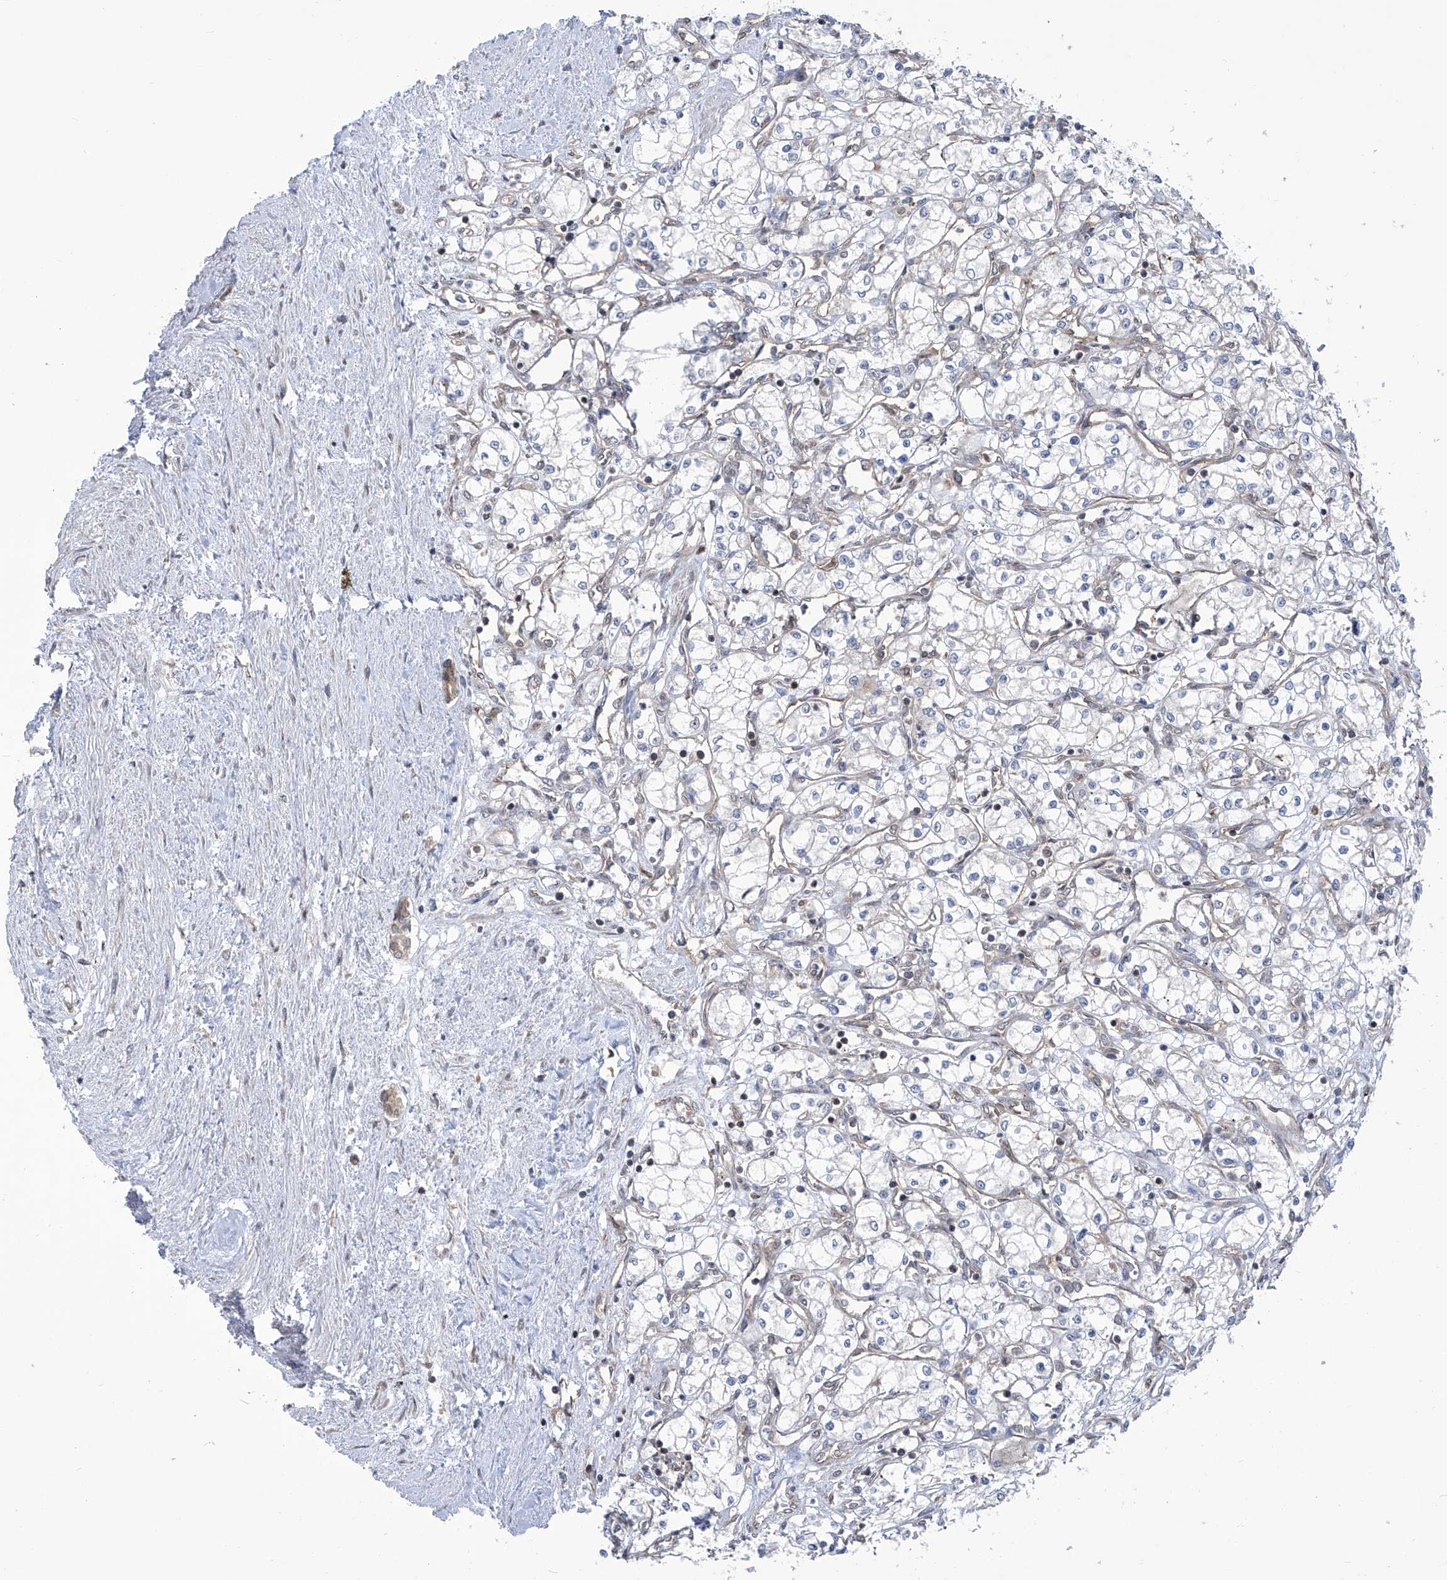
{"staining": {"intensity": "negative", "quantity": "none", "location": "none"}, "tissue": "renal cancer", "cell_type": "Tumor cells", "image_type": "cancer", "snomed": [{"axis": "morphology", "description": "Adenocarcinoma, NOS"}, {"axis": "topography", "description": "Kidney"}], "caption": "Immunohistochemical staining of human renal adenocarcinoma demonstrates no significant expression in tumor cells.", "gene": "EIF3M", "patient": {"sex": "male", "age": 59}}